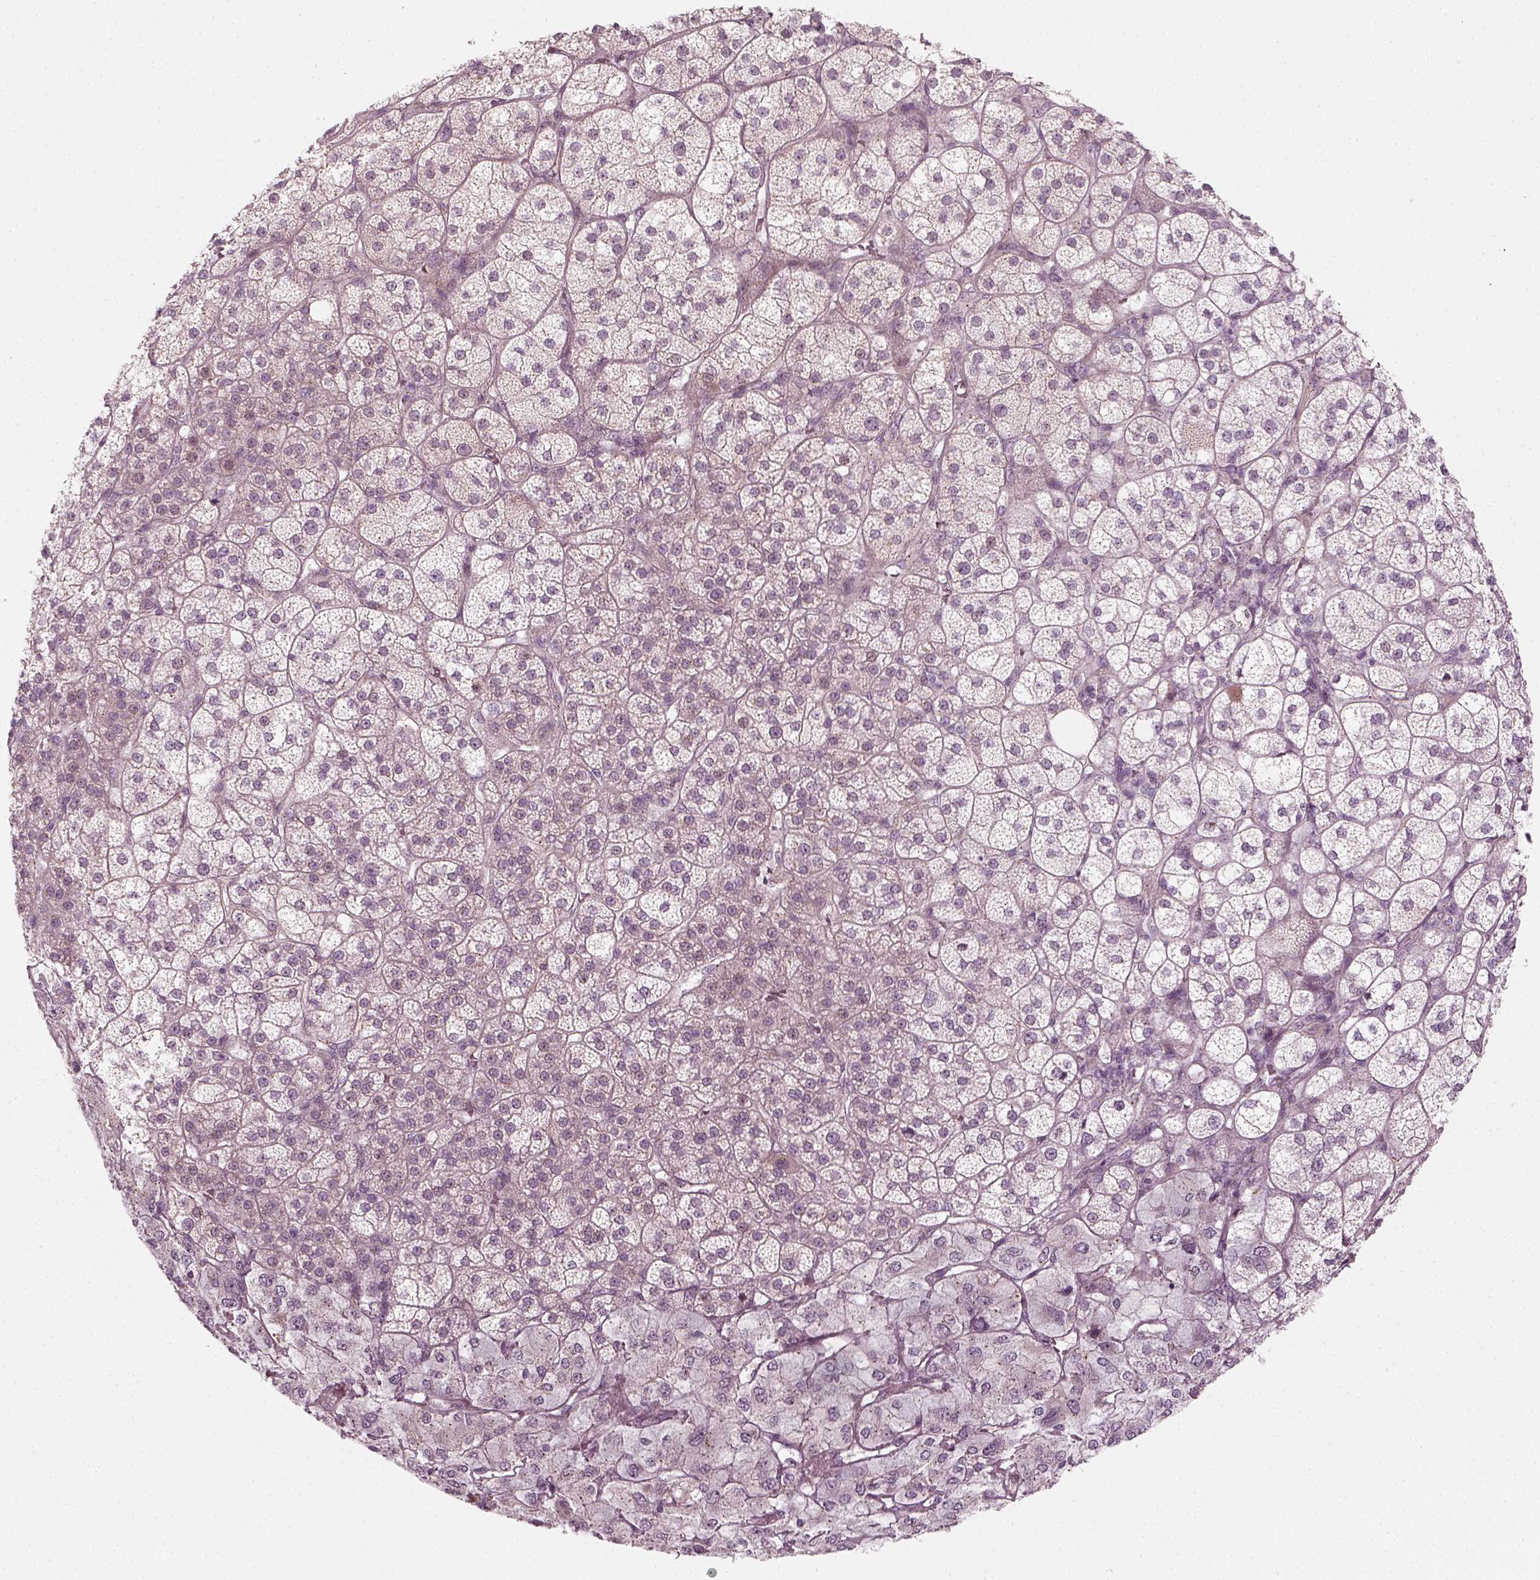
{"staining": {"intensity": "weak", "quantity": "<25%", "location": "cytoplasmic/membranous"}, "tissue": "adrenal gland", "cell_type": "Glandular cells", "image_type": "normal", "snomed": [{"axis": "morphology", "description": "Normal tissue, NOS"}, {"axis": "topography", "description": "Adrenal gland"}], "caption": "DAB immunohistochemical staining of unremarkable adrenal gland reveals no significant positivity in glandular cells. (Stains: DAB IHC with hematoxylin counter stain, Microscopy: brightfield microscopy at high magnification).", "gene": "MLIP", "patient": {"sex": "female", "age": 60}}